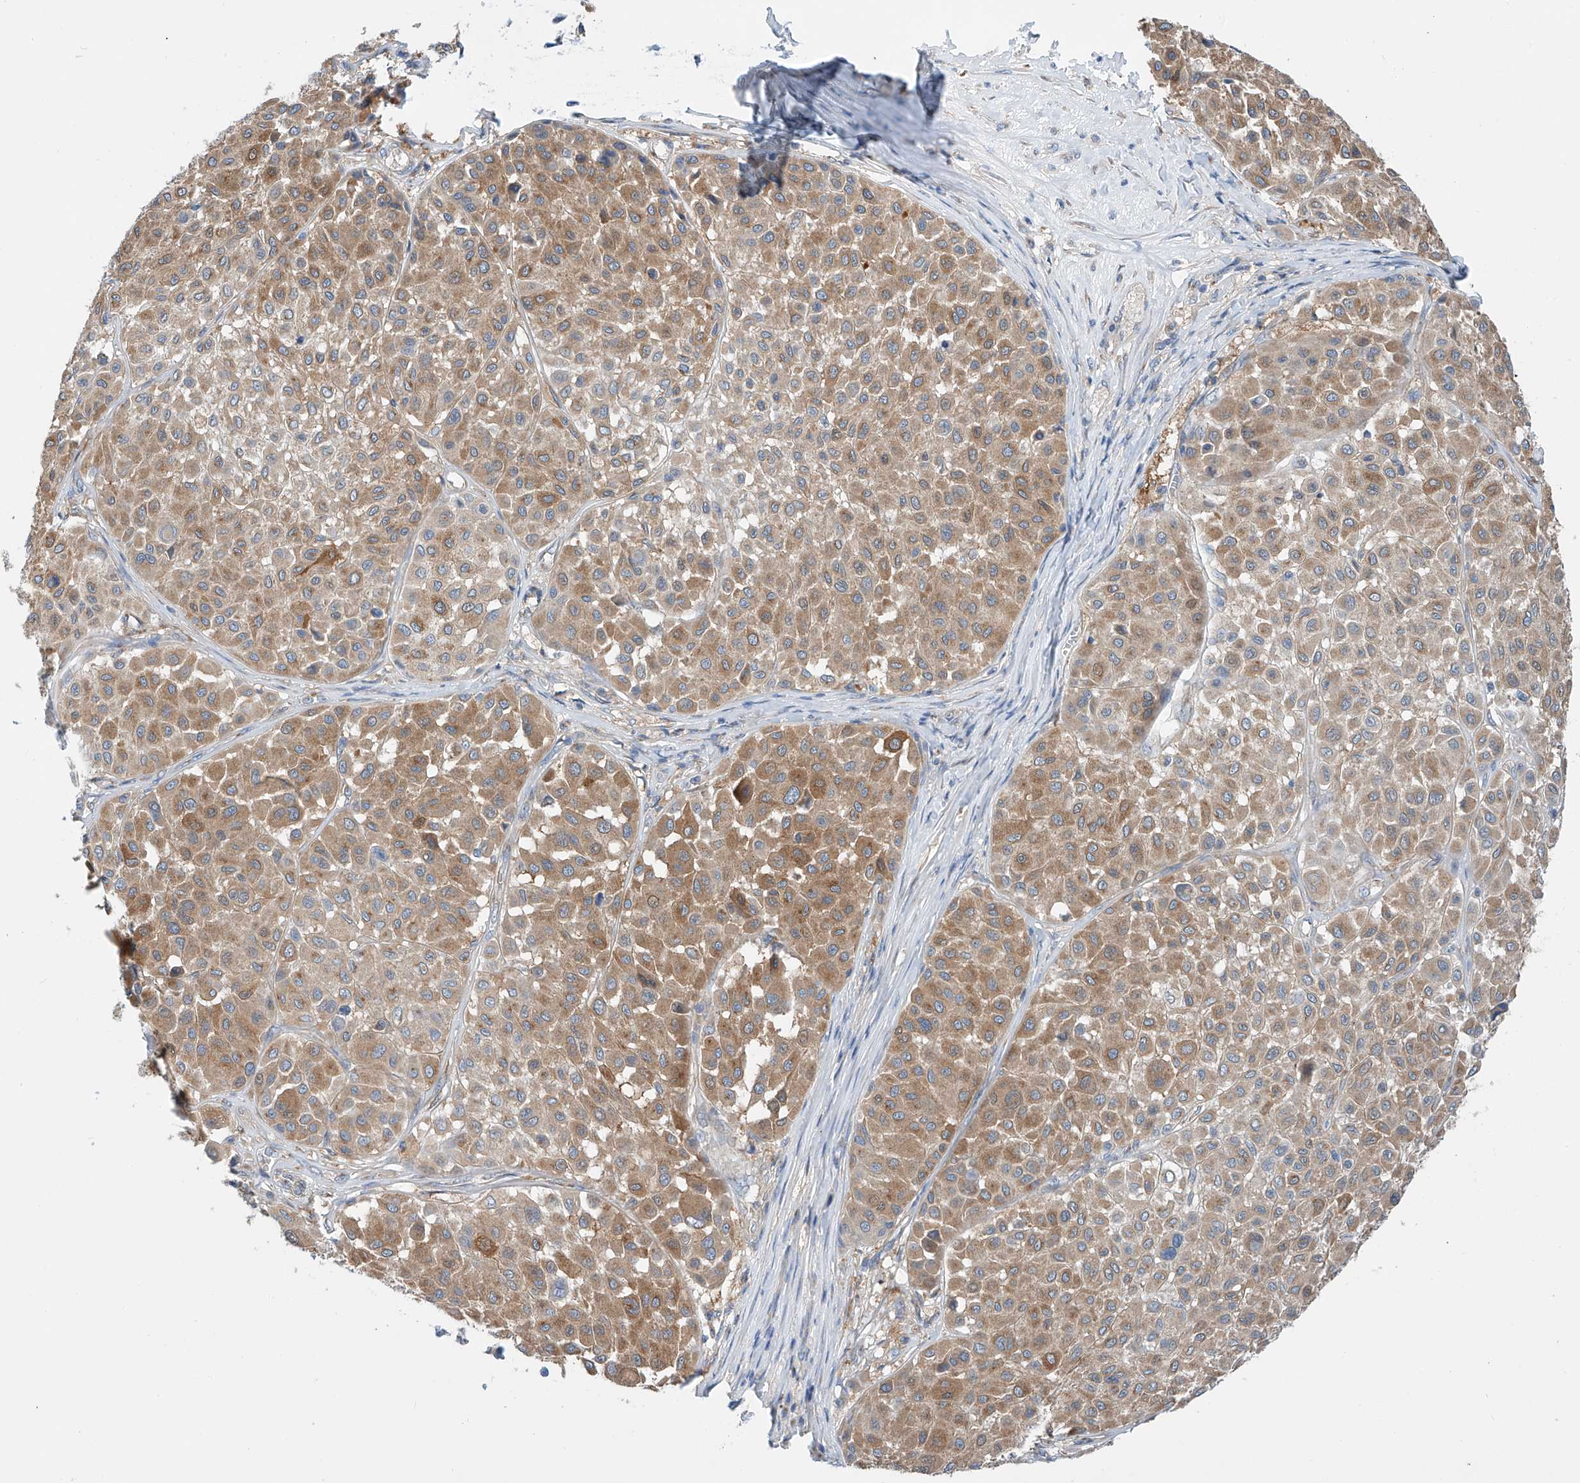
{"staining": {"intensity": "moderate", "quantity": ">75%", "location": "cytoplasmic/membranous"}, "tissue": "melanoma", "cell_type": "Tumor cells", "image_type": "cancer", "snomed": [{"axis": "morphology", "description": "Malignant melanoma, Metastatic site"}, {"axis": "topography", "description": "Soft tissue"}], "caption": "Malignant melanoma (metastatic site) stained with a brown dye displays moderate cytoplasmic/membranous positive positivity in about >75% of tumor cells.", "gene": "SLC22A7", "patient": {"sex": "male", "age": 41}}